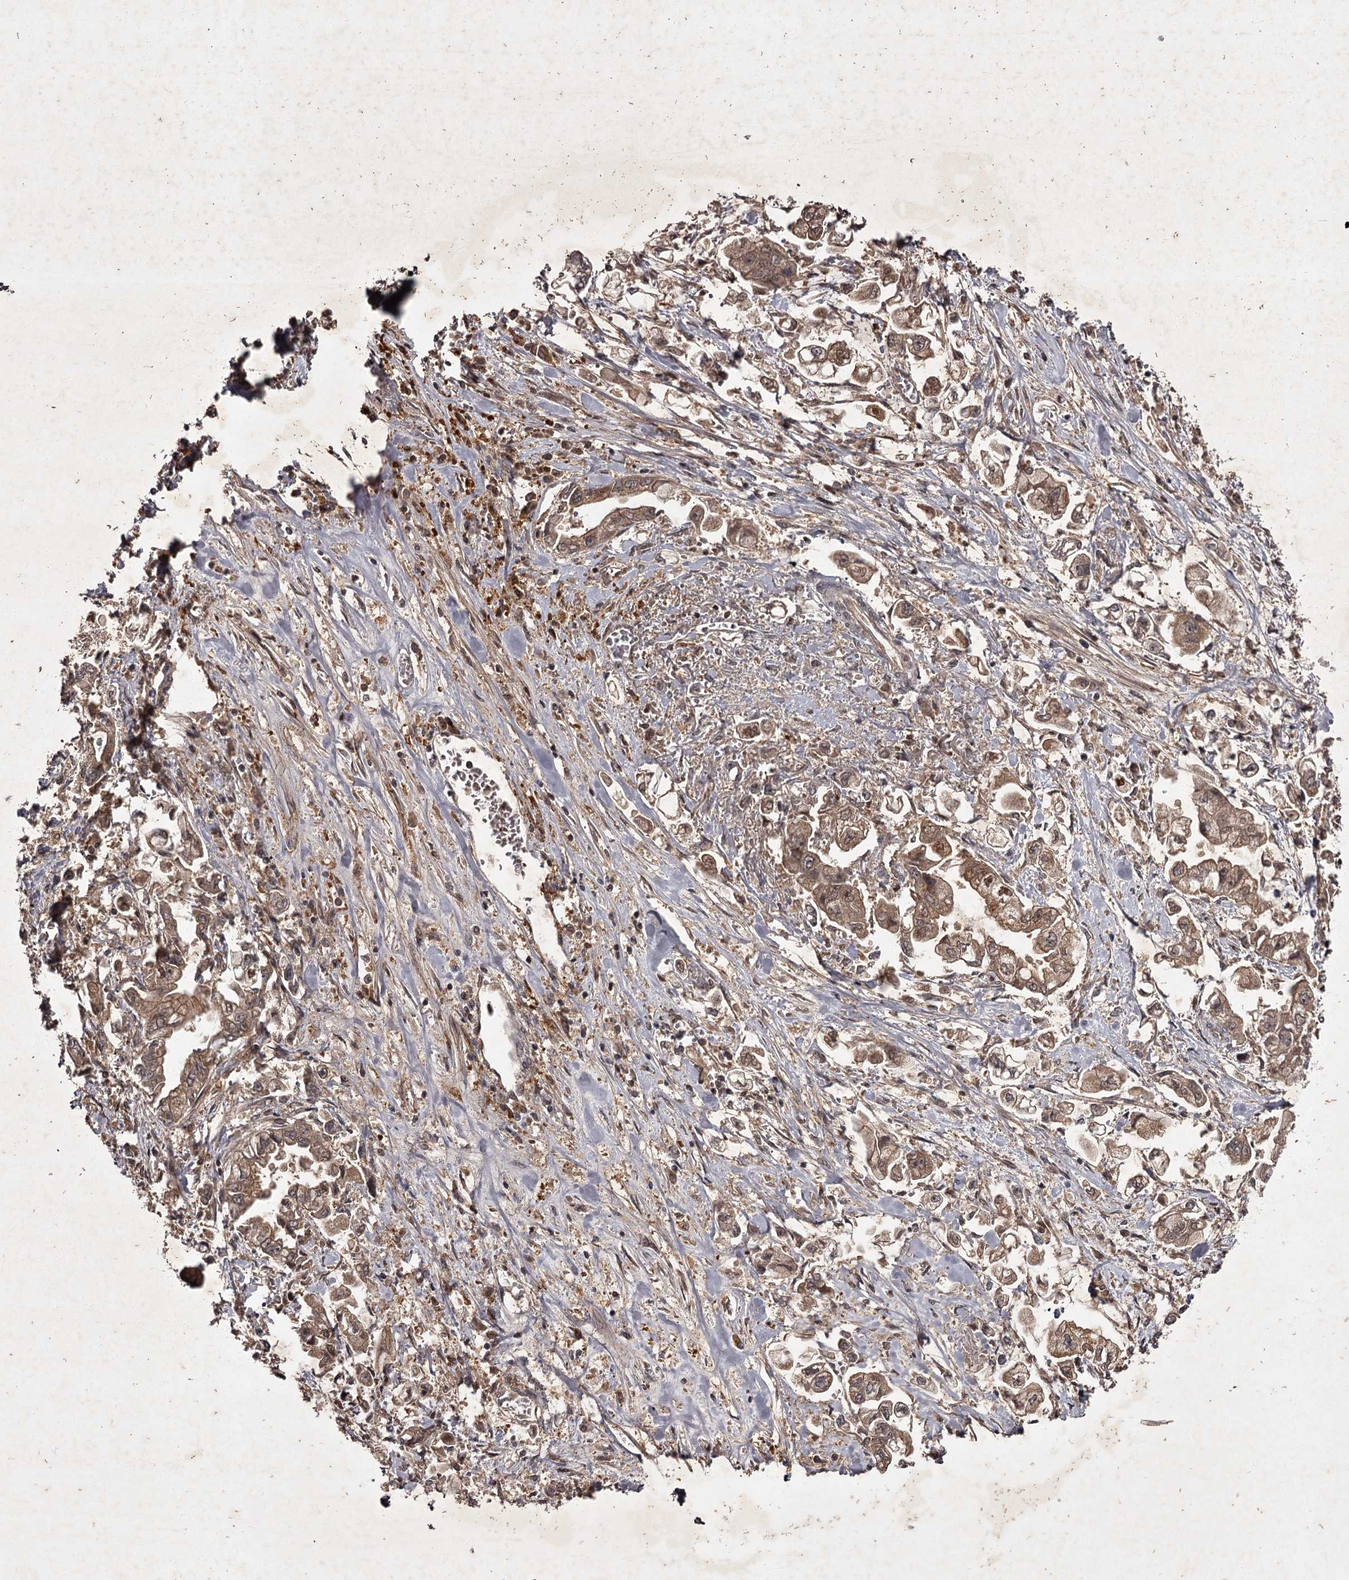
{"staining": {"intensity": "moderate", "quantity": ">75%", "location": "cytoplasmic/membranous"}, "tissue": "stomach cancer", "cell_type": "Tumor cells", "image_type": "cancer", "snomed": [{"axis": "morphology", "description": "Adenocarcinoma, NOS"}, {"axis": "topography", "description": "Stomach"}], "caption": "Moderate cytoplasmic/membranous protein staining is present in about >75% of tumor cells in stomach adenocarcinoma.", "gene": "TBC1D23", "patient": {"sex": "male", "age": 62}}